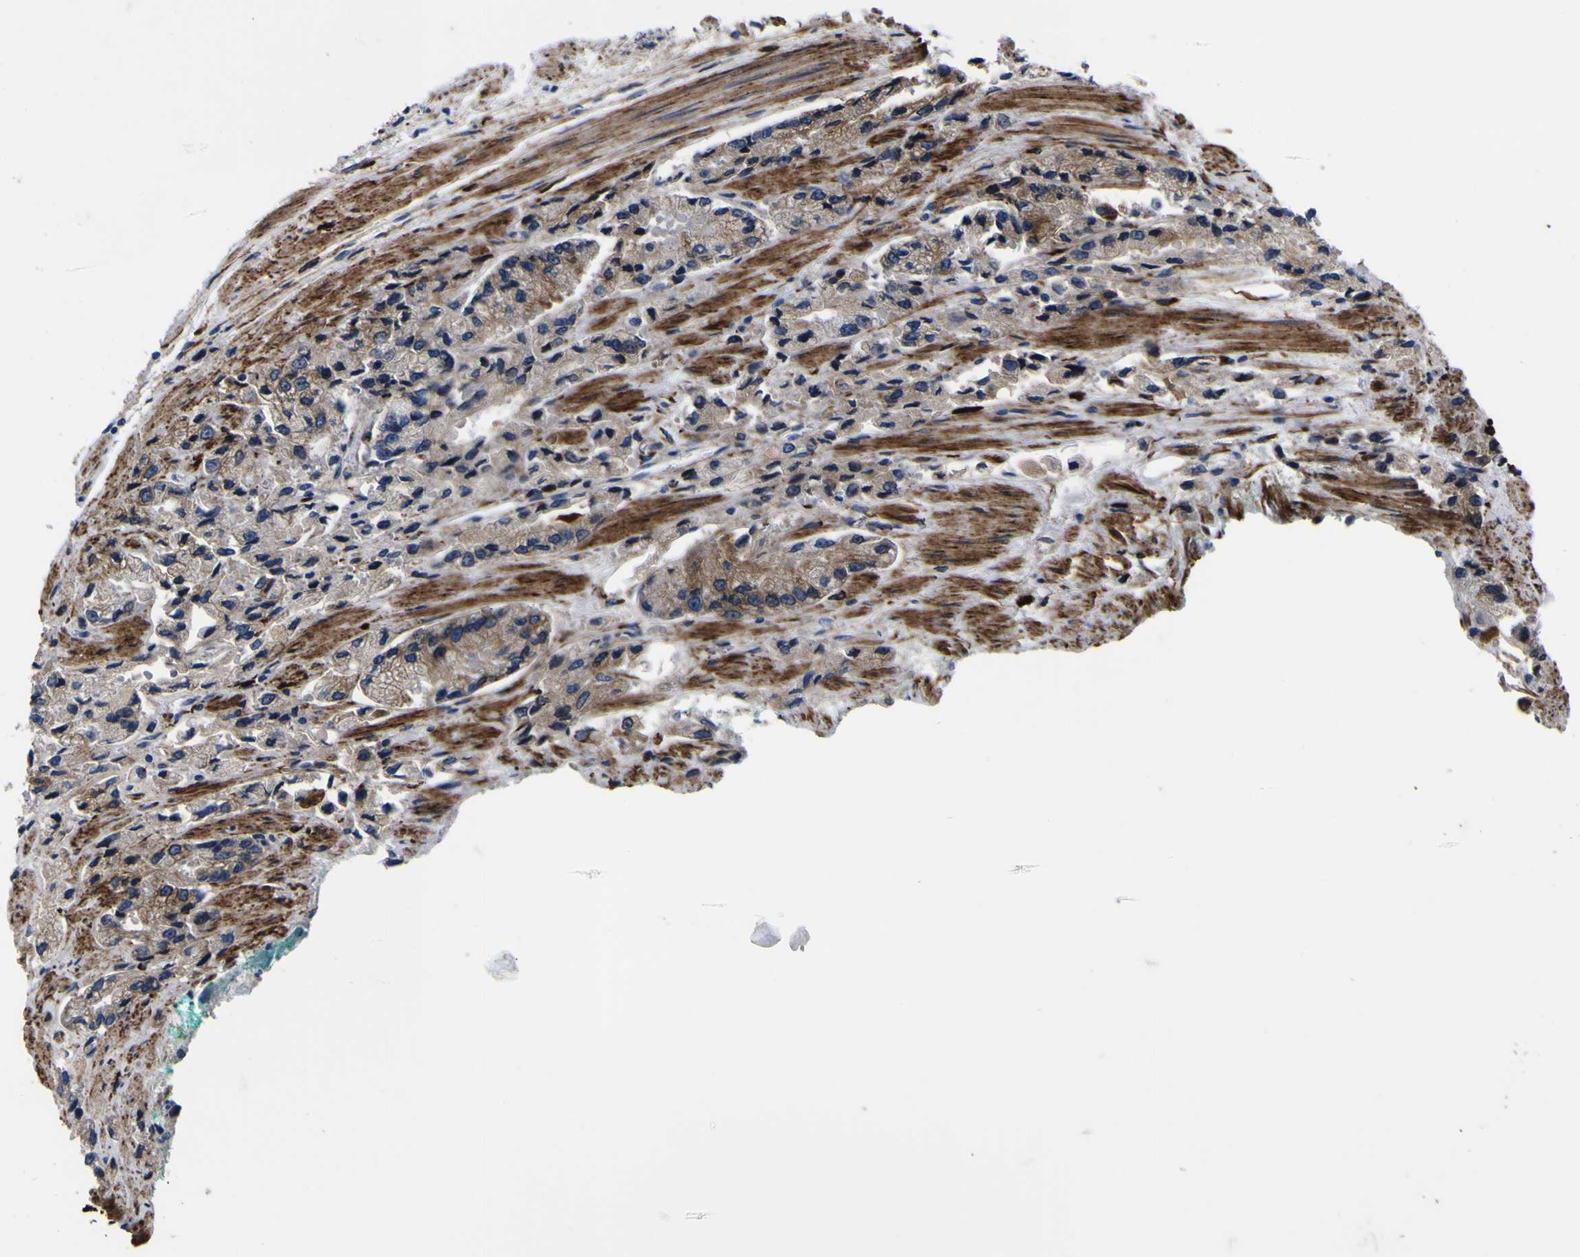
{"staining": {"intensity": "weak", "quantity": "<25%", "location": "cytoplasmic/membranous"}, "tissue": "prostate cancer", "cell_type": "Tumor cells", "image_type": "cancer", "snomed": [{"axis": "morphology", "description": "Adenocarcinoma, High grade"}, {"axis": "topography", "description": "Prostate"}], "caption": "Protein analysis of high-grade adenocarcinoma (prostate) demonstrates no significant positivity in tumor cells. (Brightfield microscopy of DAB IHC at high magnification).", "gene": "SCD", "patient": {"sex": "male", "age": 58}}